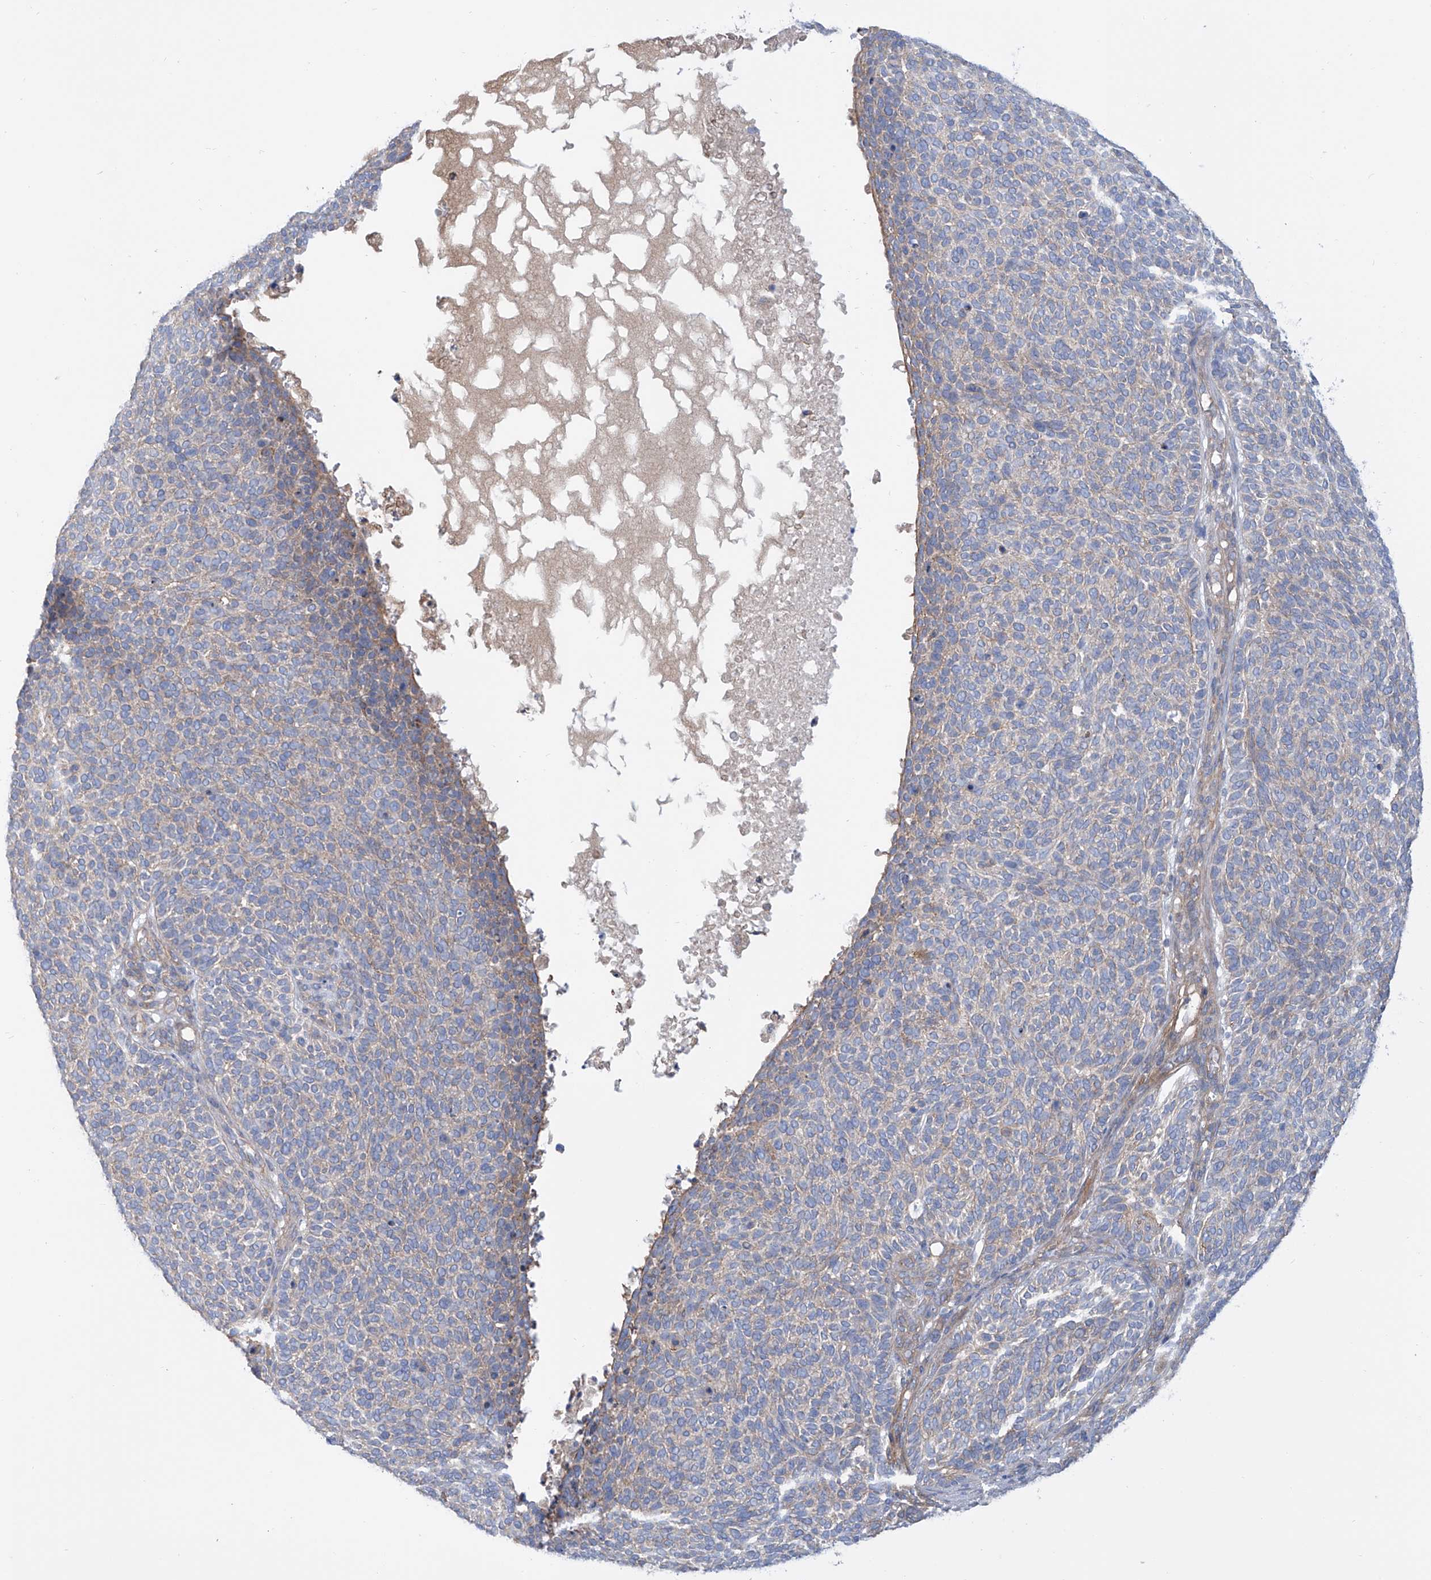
{"staining": {"intensity": "weak", "quantity": "25%-75%", "location": "cytoplasmic/membranous"}, "tissue": "skin cancer", "cell_type": "Tumor cells", "image_type": "cancer", "snomed": [{"axis": "morphology", "description": "Squamous cell carcinoma, NOS"}, {"axis": "topography", "description": "Skin"}], "caption": "Weak cytoplasmic/membranous positivity is appreciated in about 25%-75% of tumor cells in squamous cell carcinoma (skin).", "gene": "TMEM209", "patient": {"sex": "female", "age": 90}}